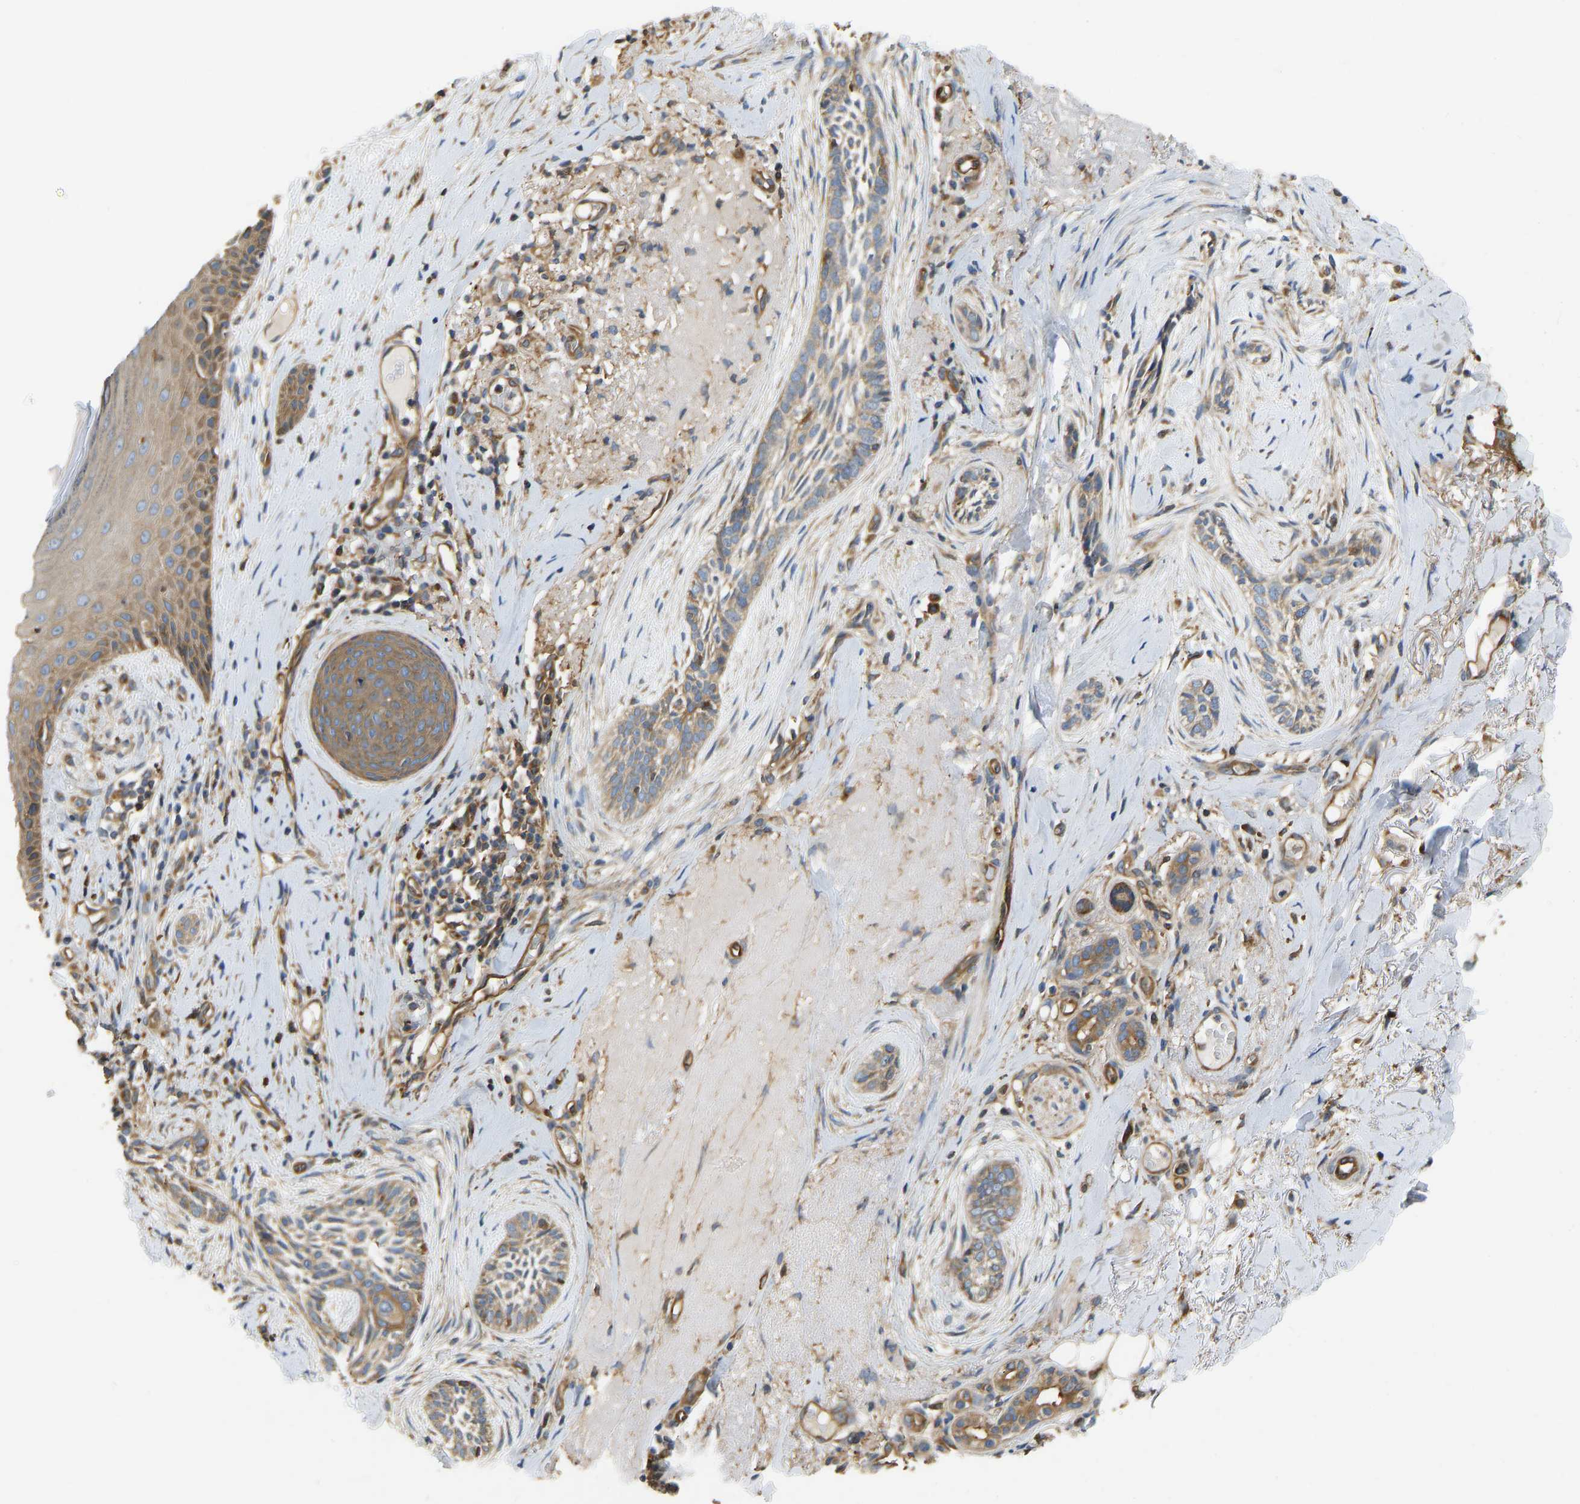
{"staining": {"intensity": "moderate", "quantity": "25%-75%", "location": "cytoplasmic/membranous"}, "tissue": "skin cancer", "cell_type": "Tumor cells", "image_type": "cancer", "snomed": [{"axis": "morphology", "description": "Basal cell carcinoma"}, {"axis": "topography", "description": "Skin"}], "caption": "Immunohistochemical staining of human skin basal cell carcinoma demonstrates medium levels of moderate cytoplasmic/membranous protein positivity in approximately 25%-75% of tumor cells. The staining was performed using DAB (3,3'-diaminobenzidine), with brown indicating positive protein expression. Nuclei are stained blue with hematoxylin.", "gene": "FLNB", "patient": {"sex": "female", "age": 88}}